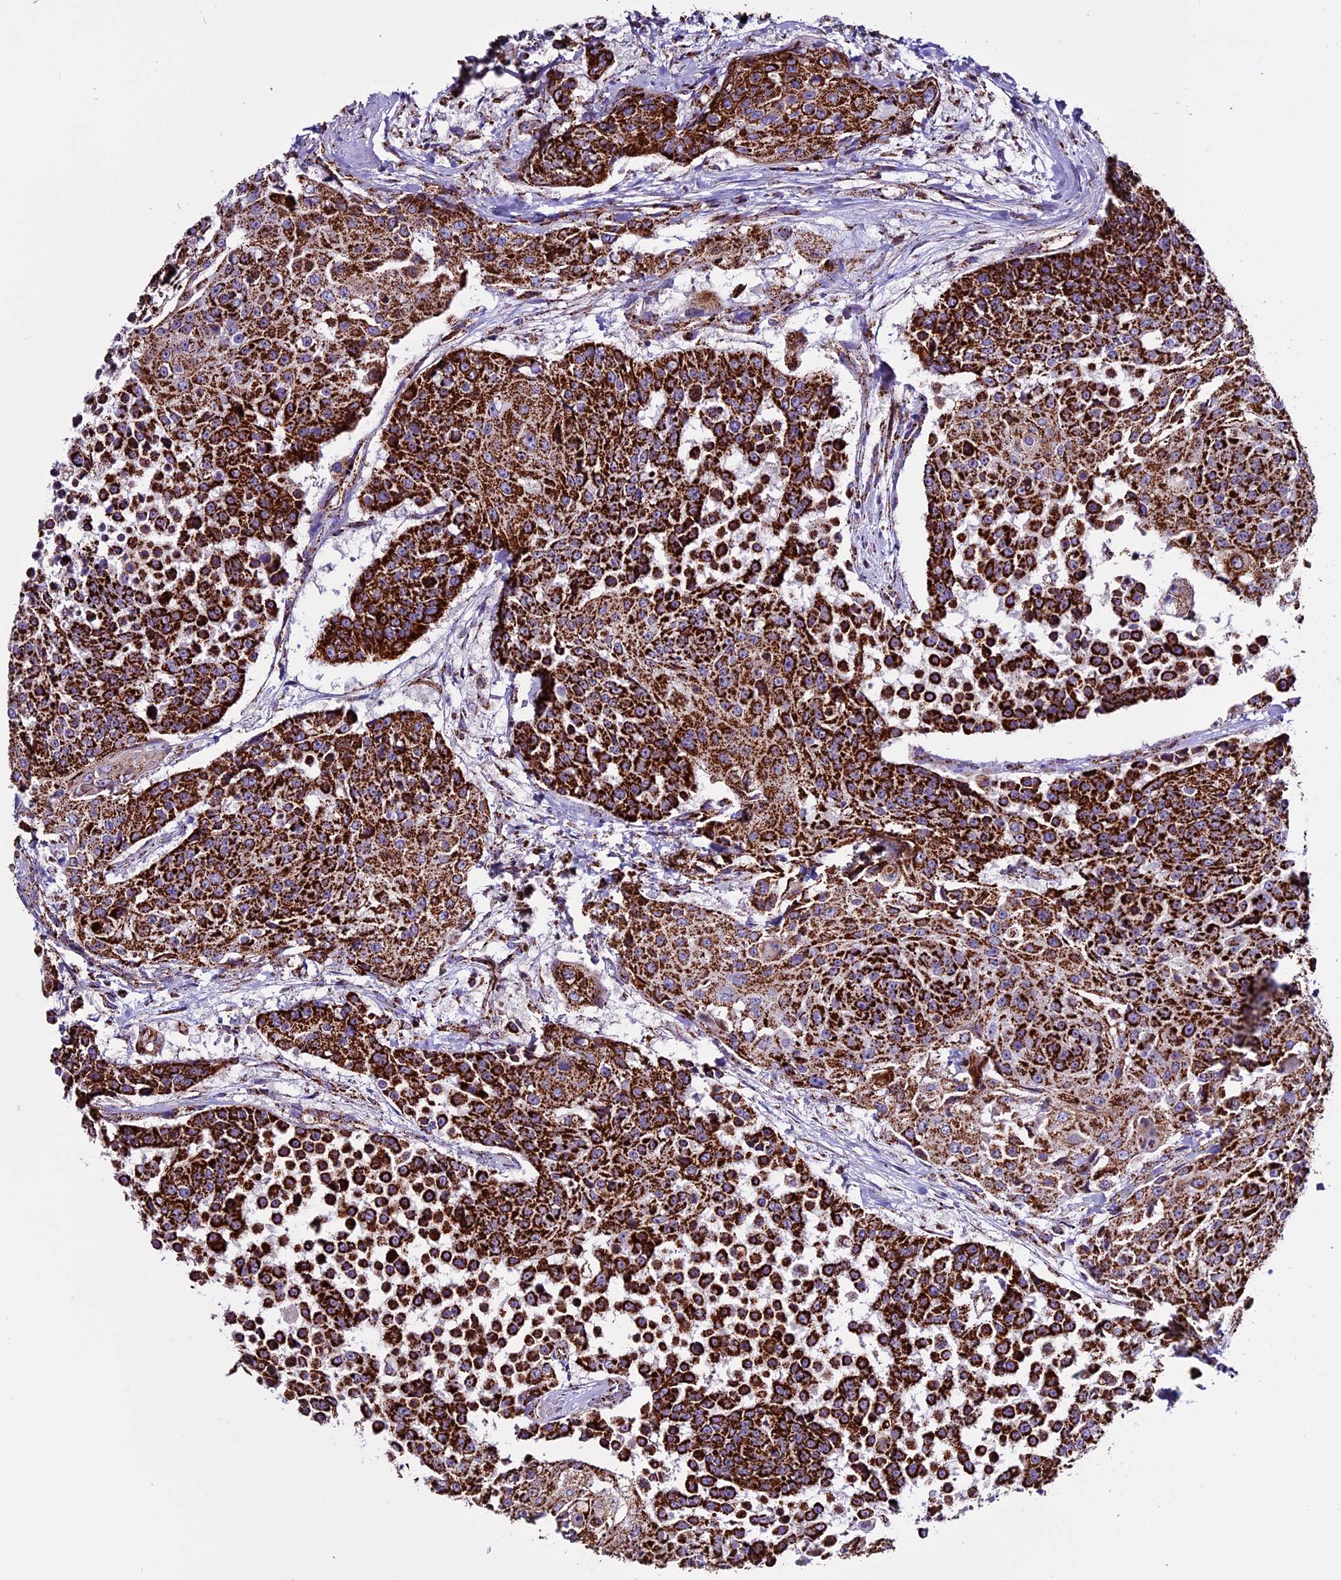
{"staining": {"intensity": "strong", "quantity": ">75%", "location": "cytoplasmic/membranous"}, "tissue": "urothelial cancer", "cell_type": "Tumor cells", "image_type": "cancer", "snomed": [{"axis": "morphology", "description": "Urothelial carcinoma, High grade"}, {"axis": "topography", "description": "Urinary bladder"}], "caption": "A histopathology image showing strong cytoplasmic/membranous staining in approximately >75% of tumor cells in urothelial cancer, as visualized by brown immunohistochemical staining.", "gene": "CX3CL1", "patient": {"sex": "female", "age": 63}}